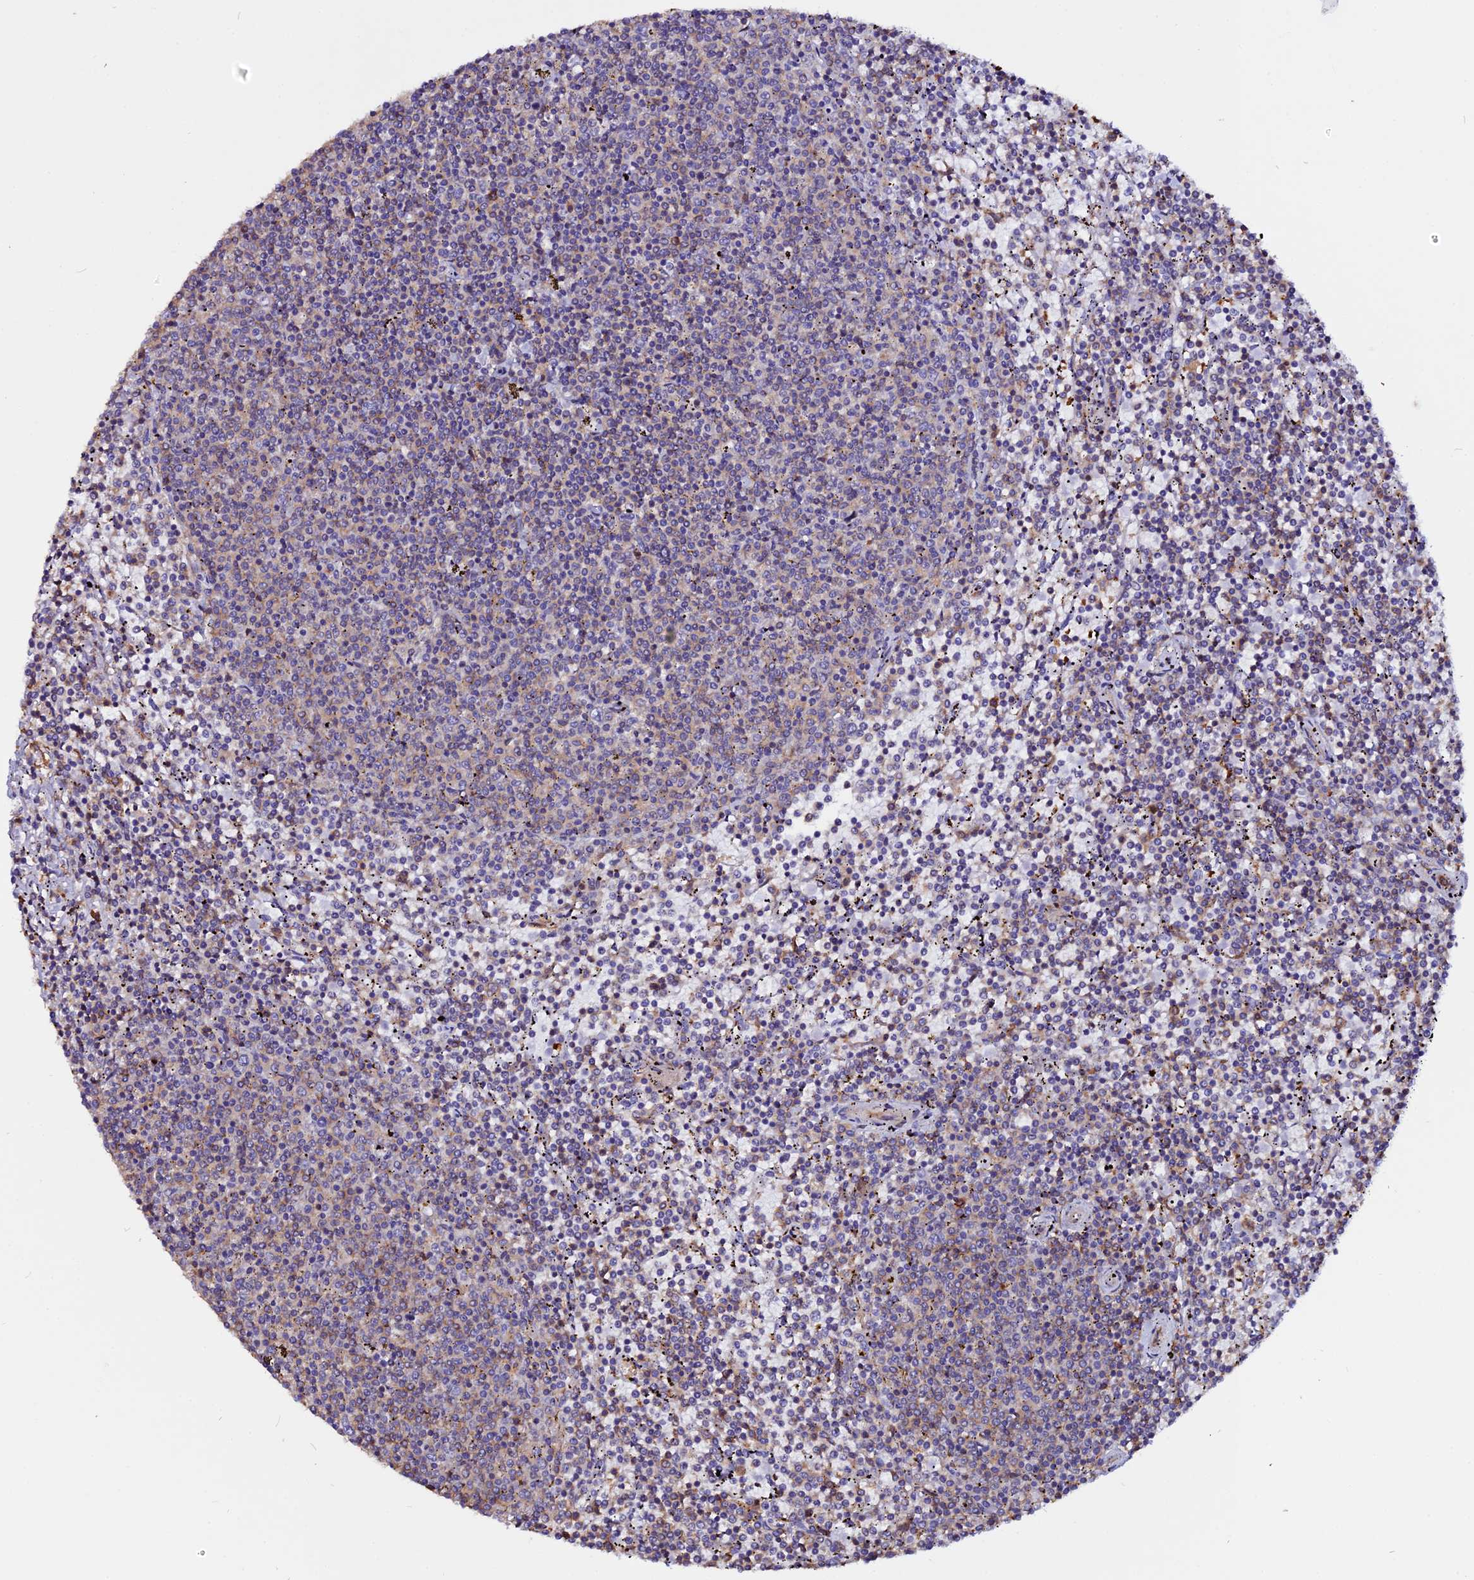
{"staining": {"intensity": "moderate", "quantity": "<25%", "location": "cytoplasmic/membranous"}, "tissue": "lymphoma", "cell_type": "Tumor cells", "image_type": "cancer", "snomed": [{"axis": "morphology", "description": "Malignant lymphoma, non-Hodgkin's type, Low grade"}, {"axis": "topography", "description": "Spleen"}], "caption": "There is low levels of moderate cytoplasmic/membranous positivity in tumor cells of low-grade malignant lymphoma, non-Hodgkin's type, as demonstrated by immunohistochemical staining (brown color).", "gene": "USP17L15", "patient": {"sex": "female", "age": 50}}